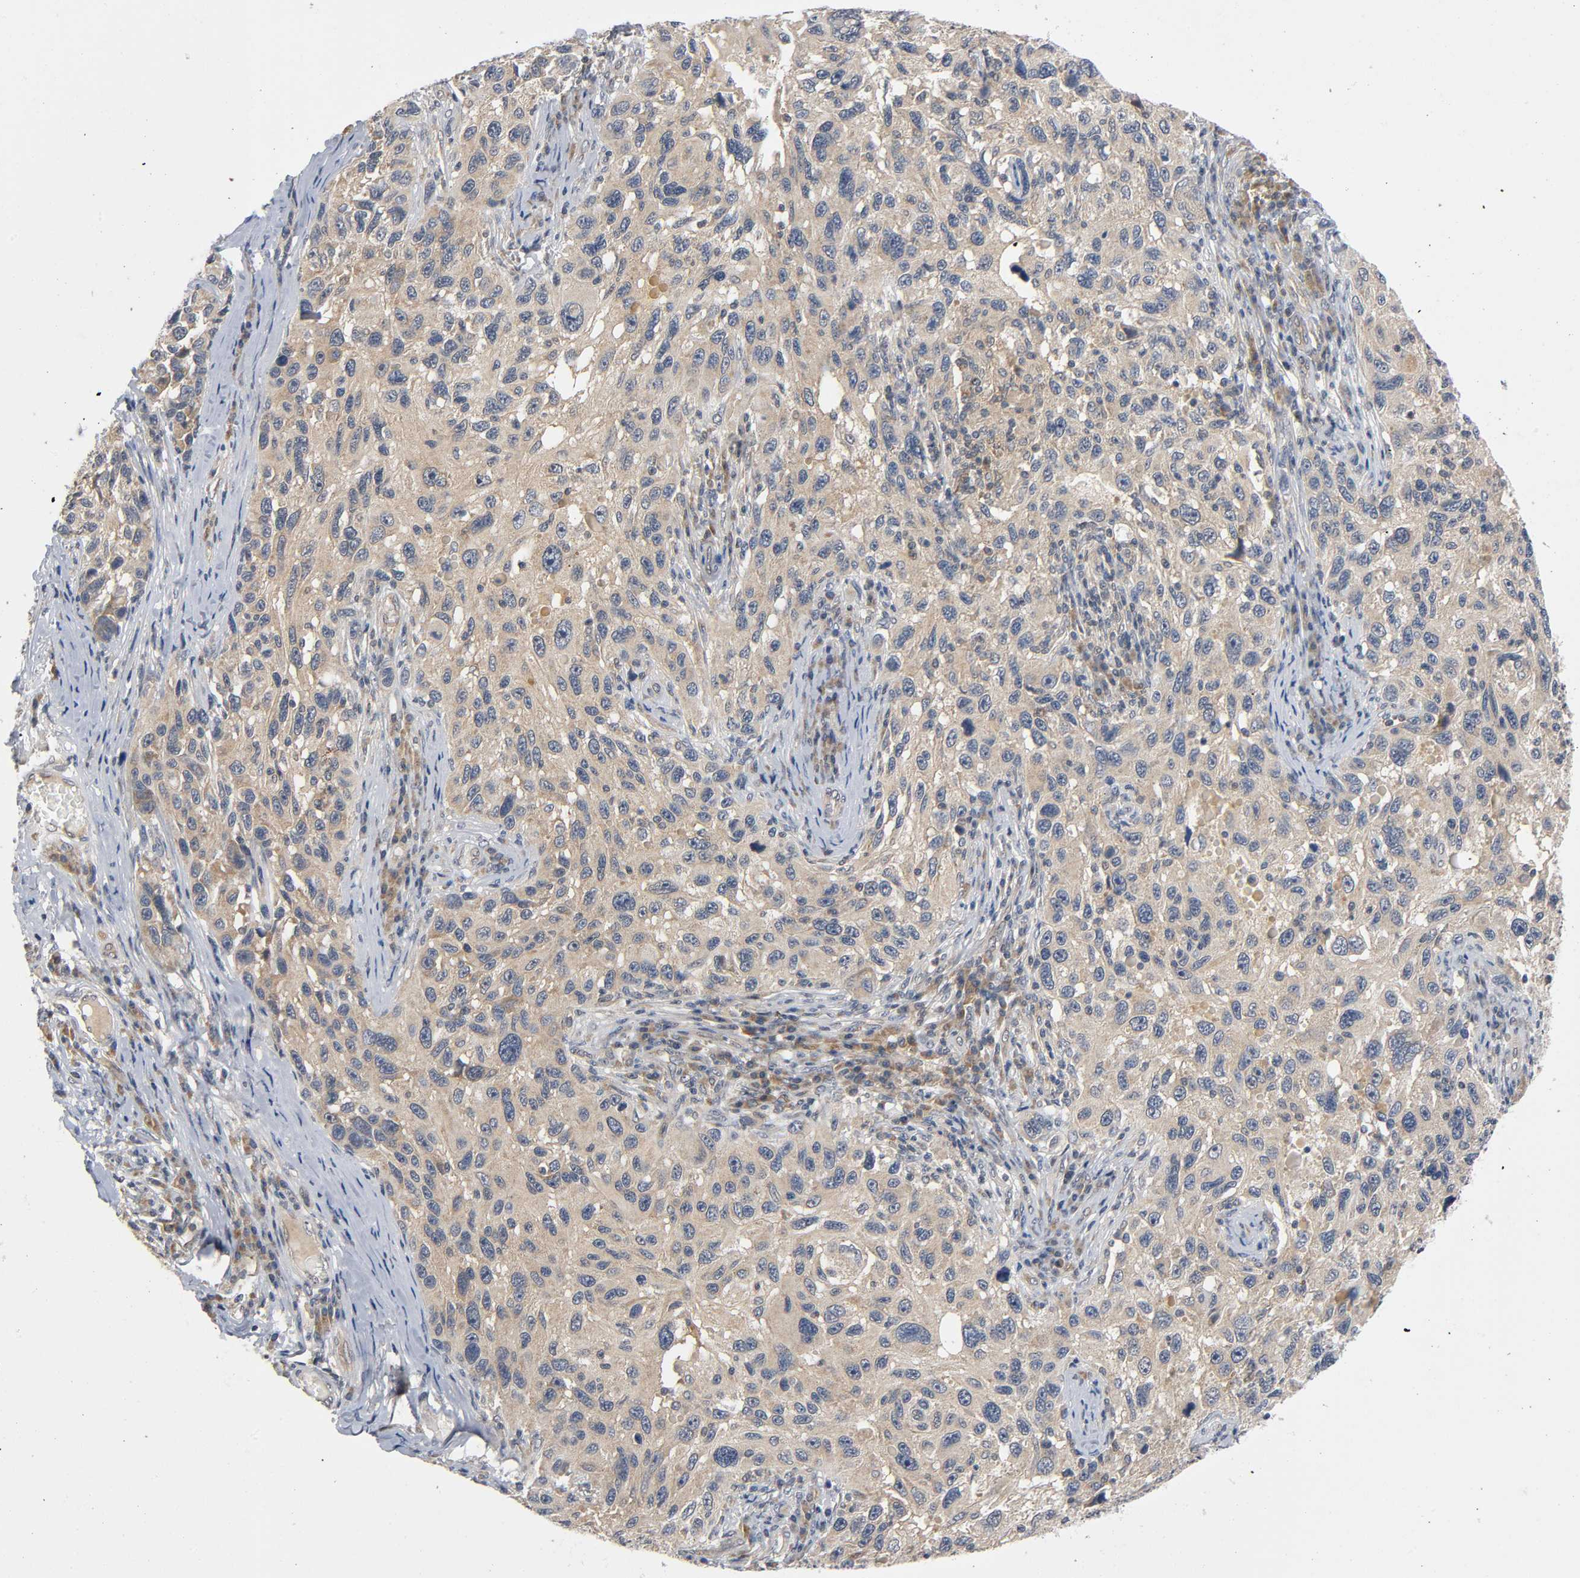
{"staining": {"intensity": "weak", "quantity": ">75%", "location": "cytoplasmic/membranous"}, "tissue": "melanoma", "cell_type": "Tumor cells", "image_type": "cancer", "snomed": [{"axis": "morphology", "description": "Malignant melanoma, NOS"}, {"axis": "topography", "description": "Skin"}], "caption": "IHC (DAB (3,3'-diaminobenzidine)) staining of human melanoma demonstrates weak cytoplasmic/membranous protein expression in about >75% of tumor cells.", "gene": "MAPK8", "patient": {"sex": "male", "age": 53}}